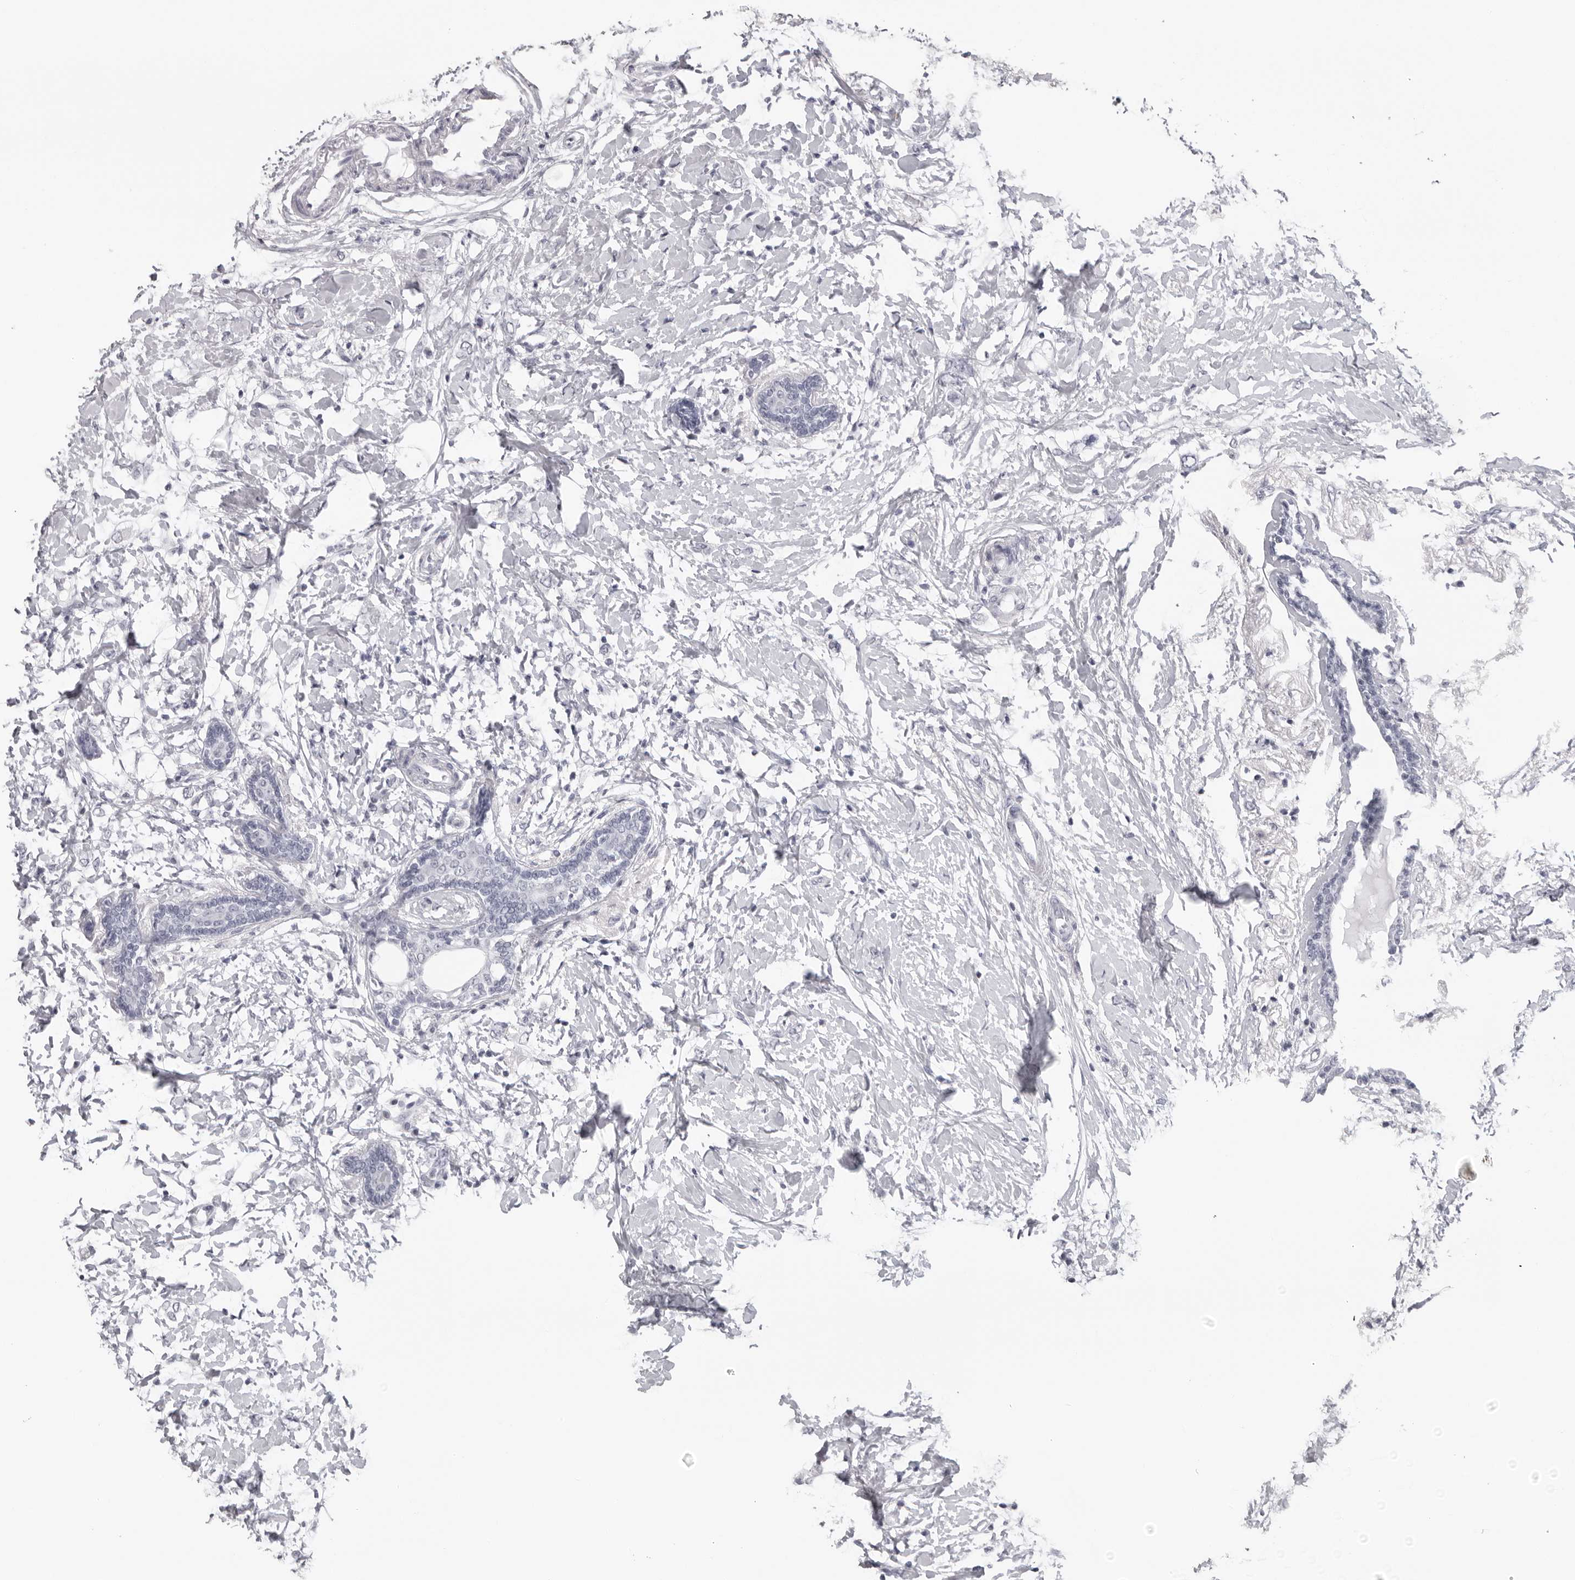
{"staining": {"intensity": "negative", "quantity": "none", "location": "none"}, "tissue": "breast cancer", "cell_type": "Tumor cells", "image_type": "cancer", "snomed": [{"axis": "morphology", "description": "Normal tissue, NOS"}, {"axis": "morphology", "description": "Lobular carcinoma"}, {"axis": "topography", "description": "Breast"}], "caption": "Lobular carcinoma (breast) was stained to show a protein in brown. There is no significant staining in tumor cells. (Immunohistochemistry (ihc), brightfield microscopy, high magnification).", "gene": "ESPN", "patient": {"sex": "female", "age": 47}}